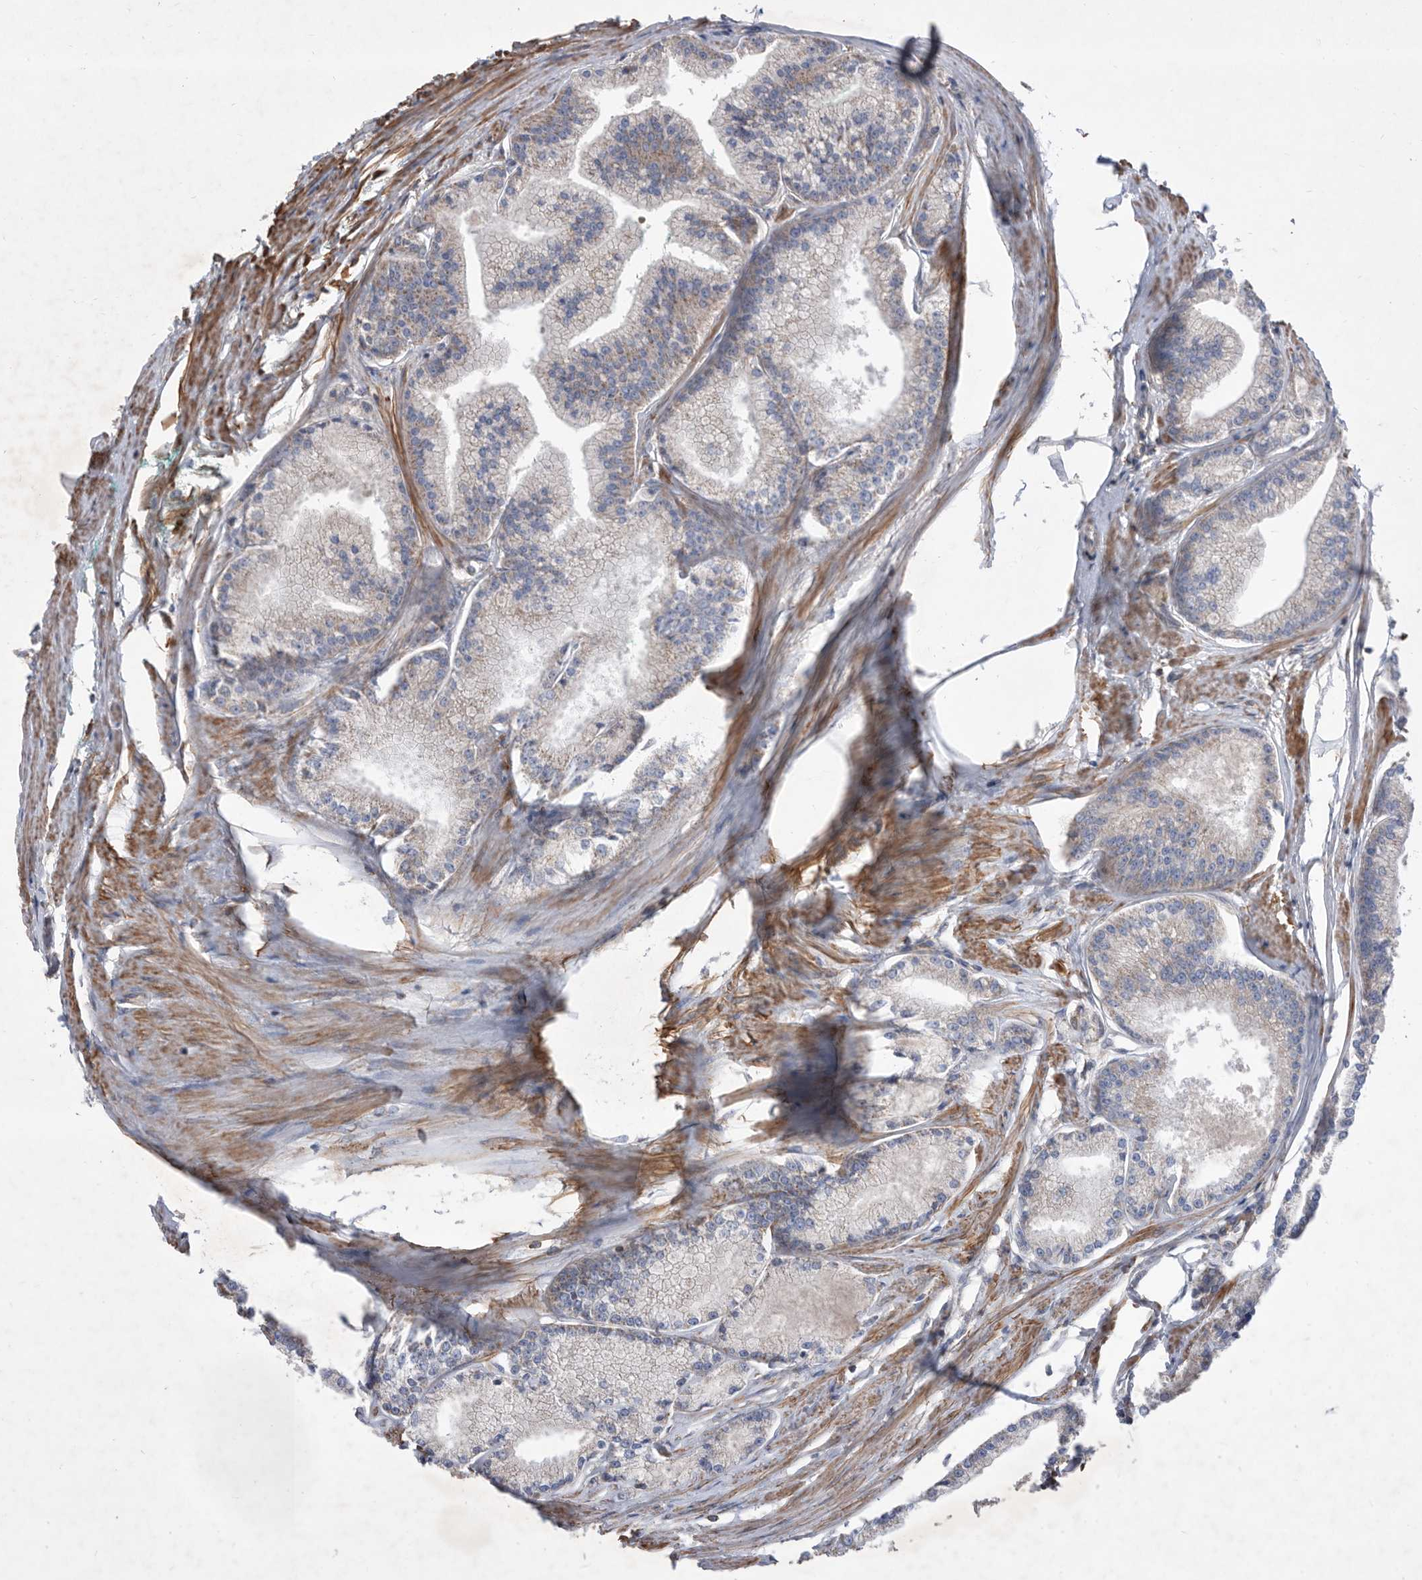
{"staining": {"intensity": "weak", "quantity": "<25%", "location": "cytoplasmic/membranous"}, "tissue": "prostate cancer", "cell_type": "Tumor cells", "image_type": "cancer", "snomed": [{"axis": "morphology", "description": "Adenocarcinoma, Low grade"}, {"axis": "topography", "description": "Prostate"}], "caption": "An IHC micrograph of low-grade adenocarcinoma (prostate) is shown. There is no staining in tumor cells of low-grade adenocarcinoma (prostate). (DAB (3,3'-diaminobenzidine) immunohistochemistry, high magnification).", "gene": "ATP13A3", "patient": {"sex": "male", "age": 52}}